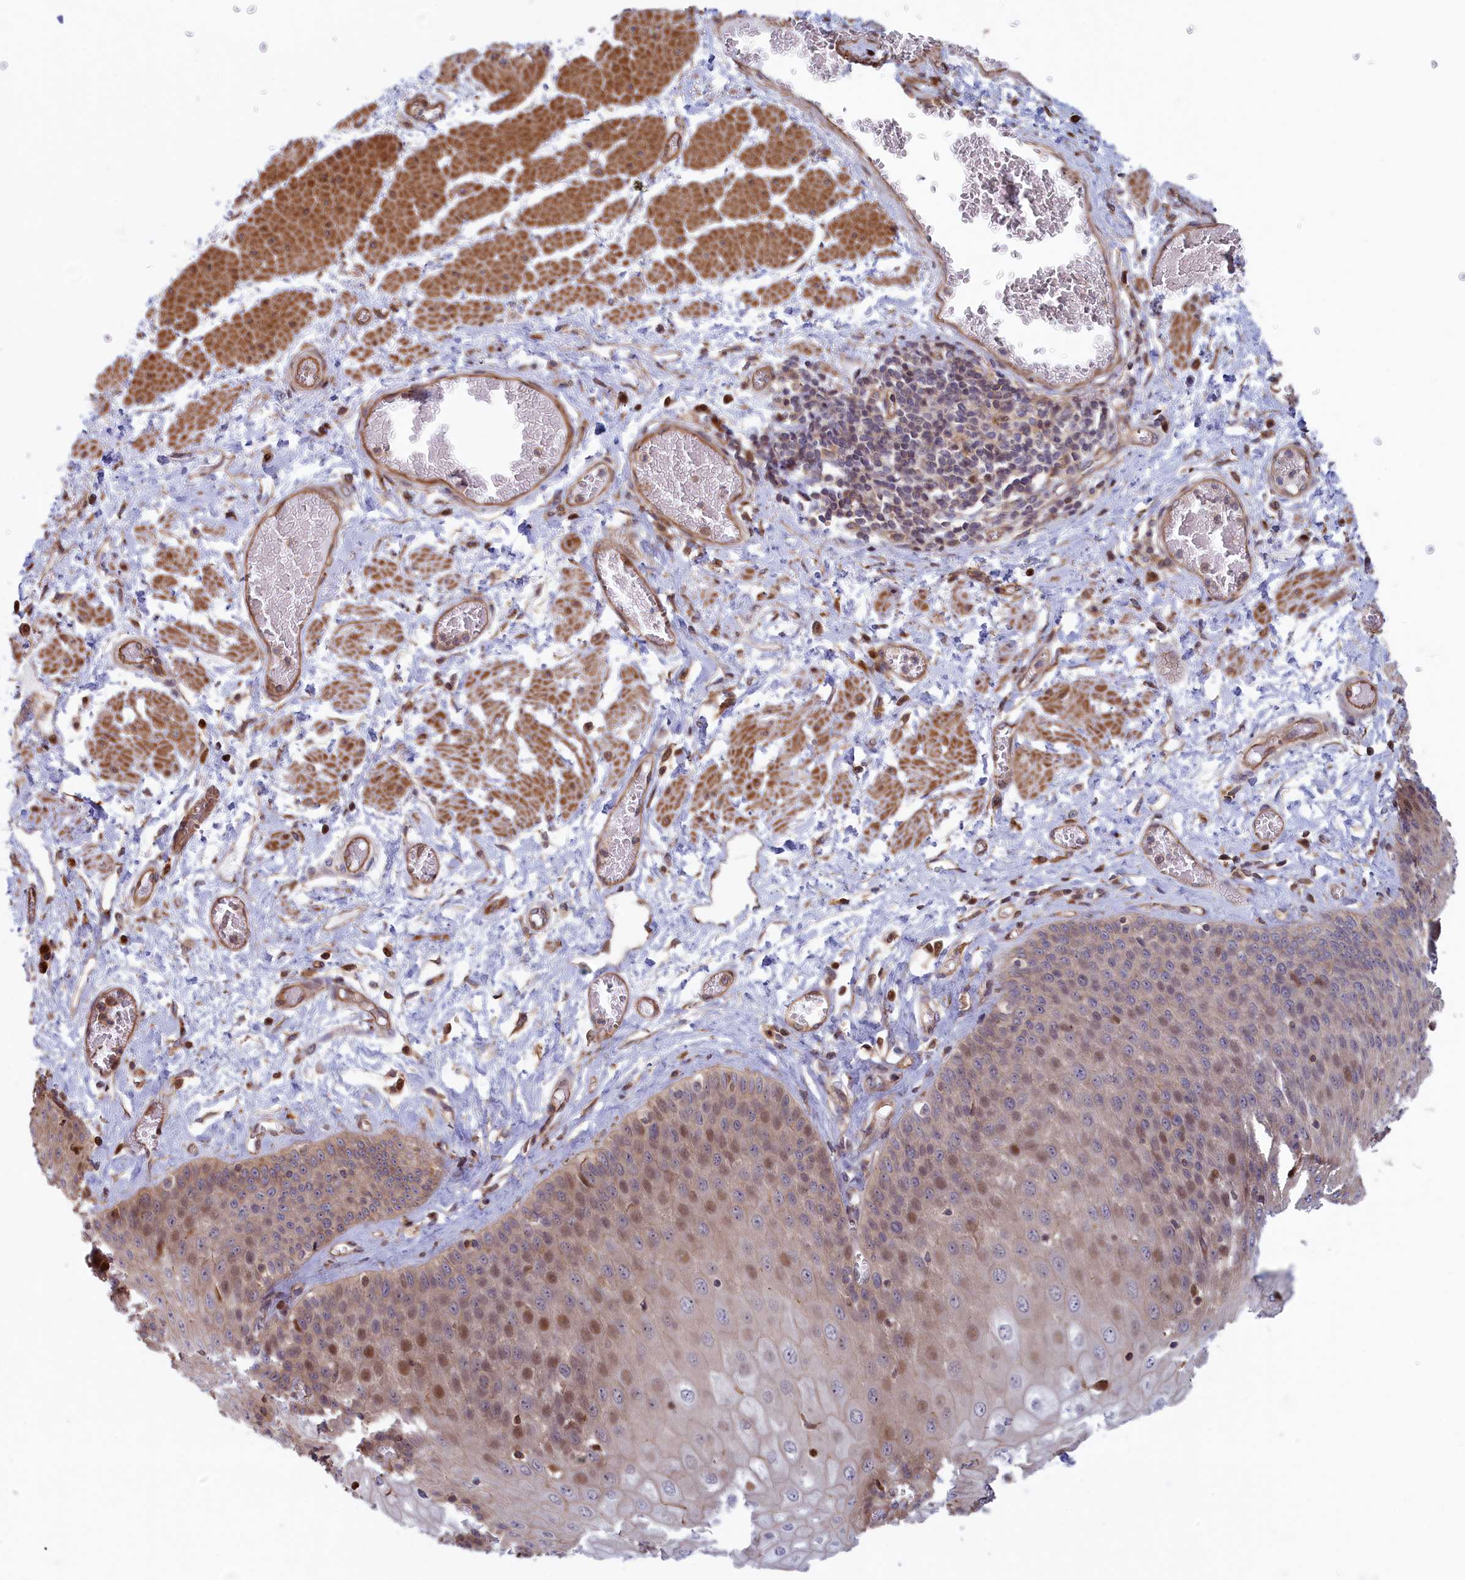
{"staining": {"intensity": "moderate", "quantity": "<25%", "location": "nuclear"}, "tissue": "esophagus", "cell_type": "Squamous epithelial cells", "image_type": "normal", "snomed": [{"axis": "morphology", "description": "Normal tissue, NOS"}, {"axis": "topography", "description": "Esophagus"}], "caption": "High-power microscopy captured an IHC image of normal esophagus, revealing moderate nuclear expression in approximately <25% of squamous epithelial cells. (brown staining indicates protein expression, while blue staining denotes nuclei).", "gene": "RILPL1", "patient": {"sex": "male", "age": 60}}